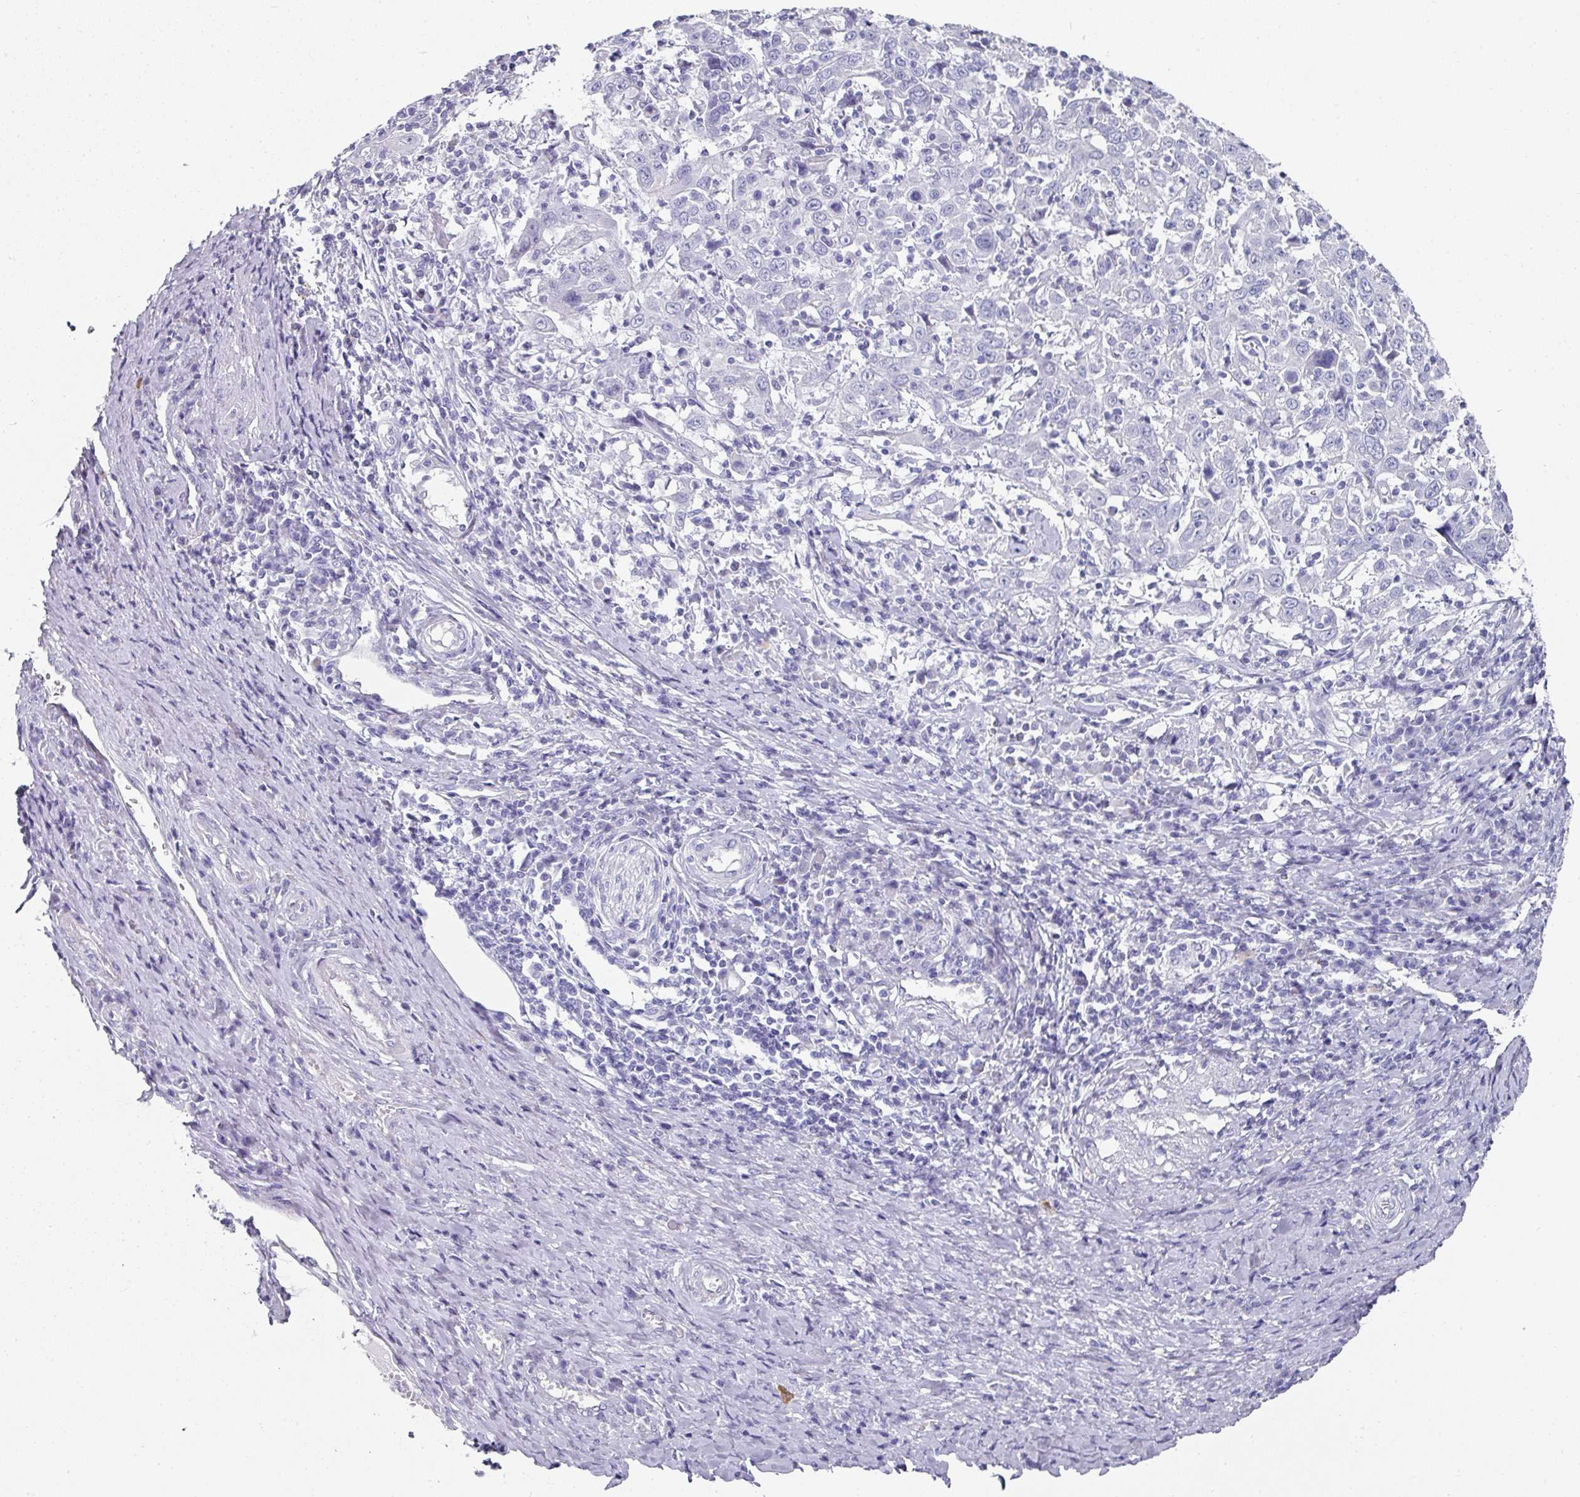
{"staining": {"intensity": "negative", "quantity": "none", "location": "none"}, "tissue": "cervical cancer", "cell_type": "Tumor cells", "image_type": "cancer", "snomed": [{"axis": "morphology", "description": "Squamous cell carcinoma, NOS"}, {"axis": "topography", "description": "Cervix"}], "caption": "The histopathology image reveals no staining of tumor cells in cervical cancer (squamous cell carcinoma). (Immunohistochemistry, brightfield microscopy, high magnification).", "gene": "SETBP1", "patient": {"sex": "female", "age": 46}}